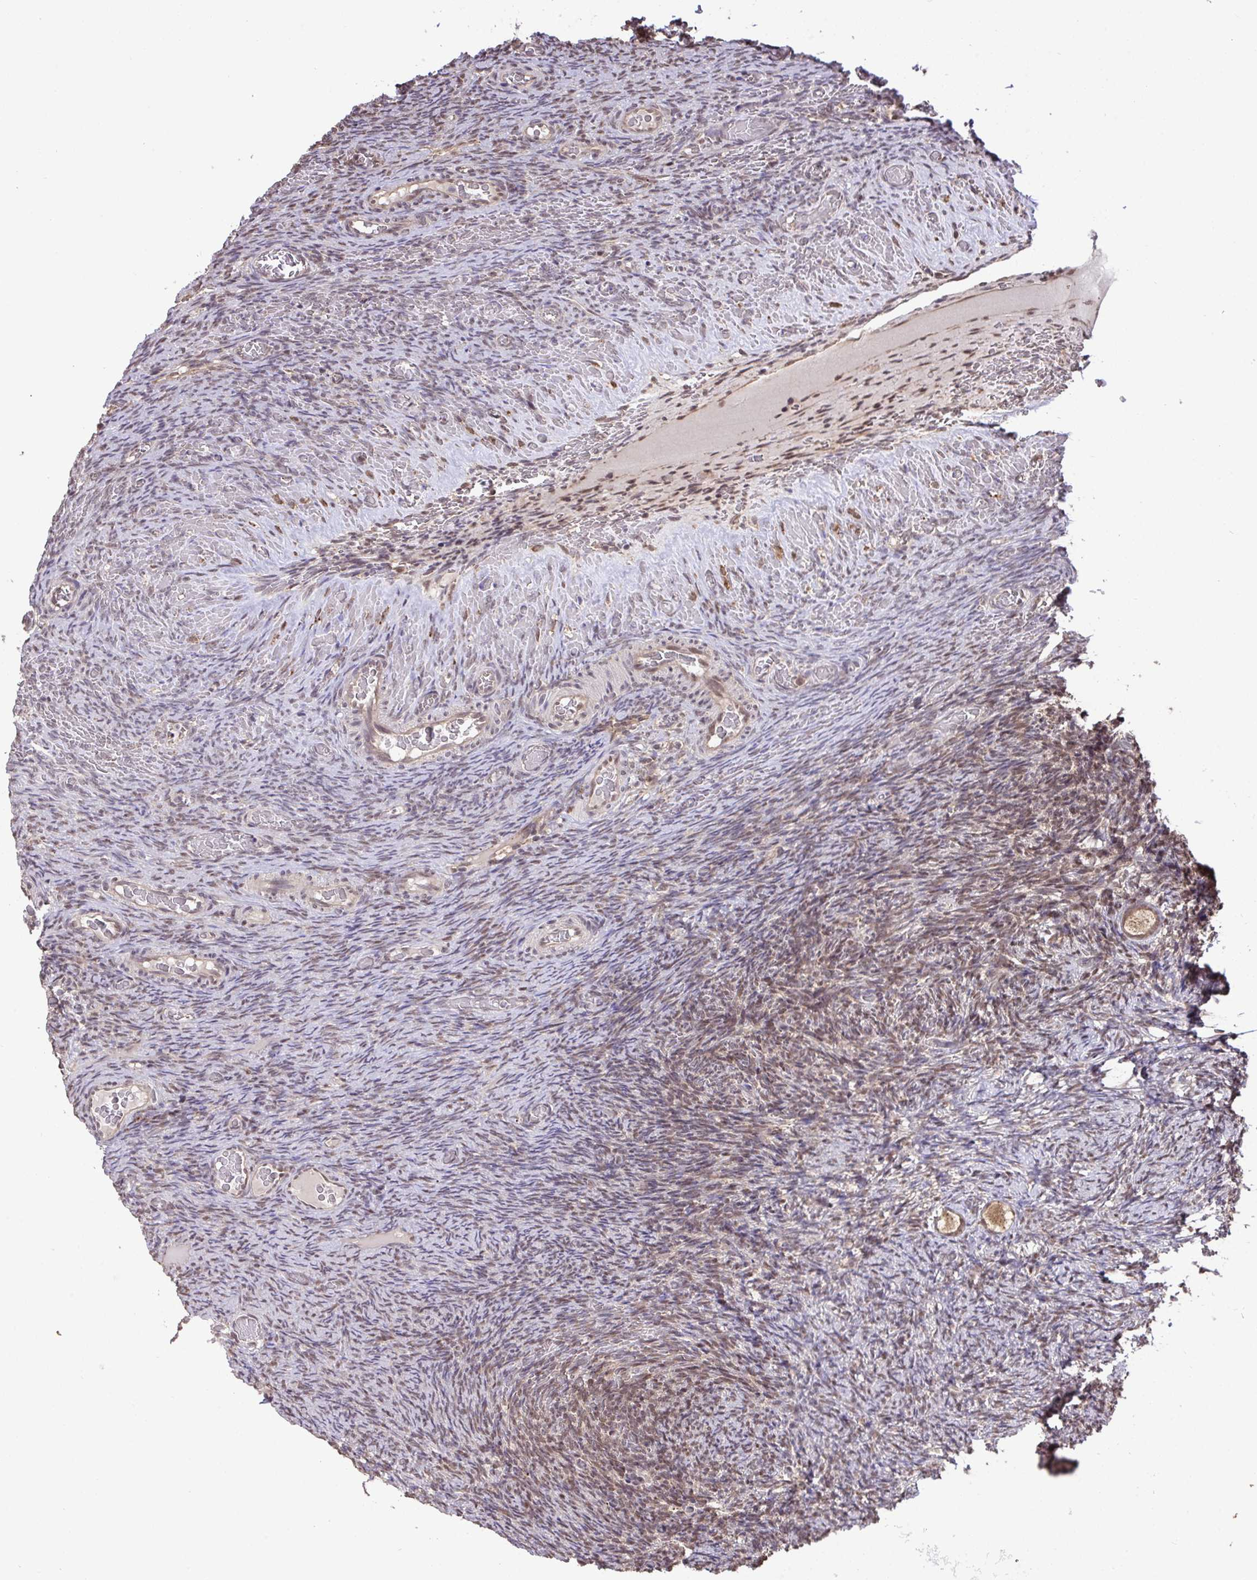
{"staining": {"intensity": "moderate", "quantity": ">75%", "location": "cytoplasmic/membranous"}, "tissue": "ovary", "cell_type": "Follicle cells", "image_type": "normal", "snomed": [{"axis": "morphology", "description": "Normal tissue, NOS"}, {"axis": "topography", "description": "Ovary"}], "caption": "The immunohistochemical stain labels moderate cytoplasmic/membranous positivity in follicle cells of normal ovary. The staining was performed using DAB to visualize the protein expression in brown, while the nuclei were stained in blue with hematoxylin (Magnification: 20x).", "gene": "C12orf57", "patient": {"sex": "female", "age": 34}}